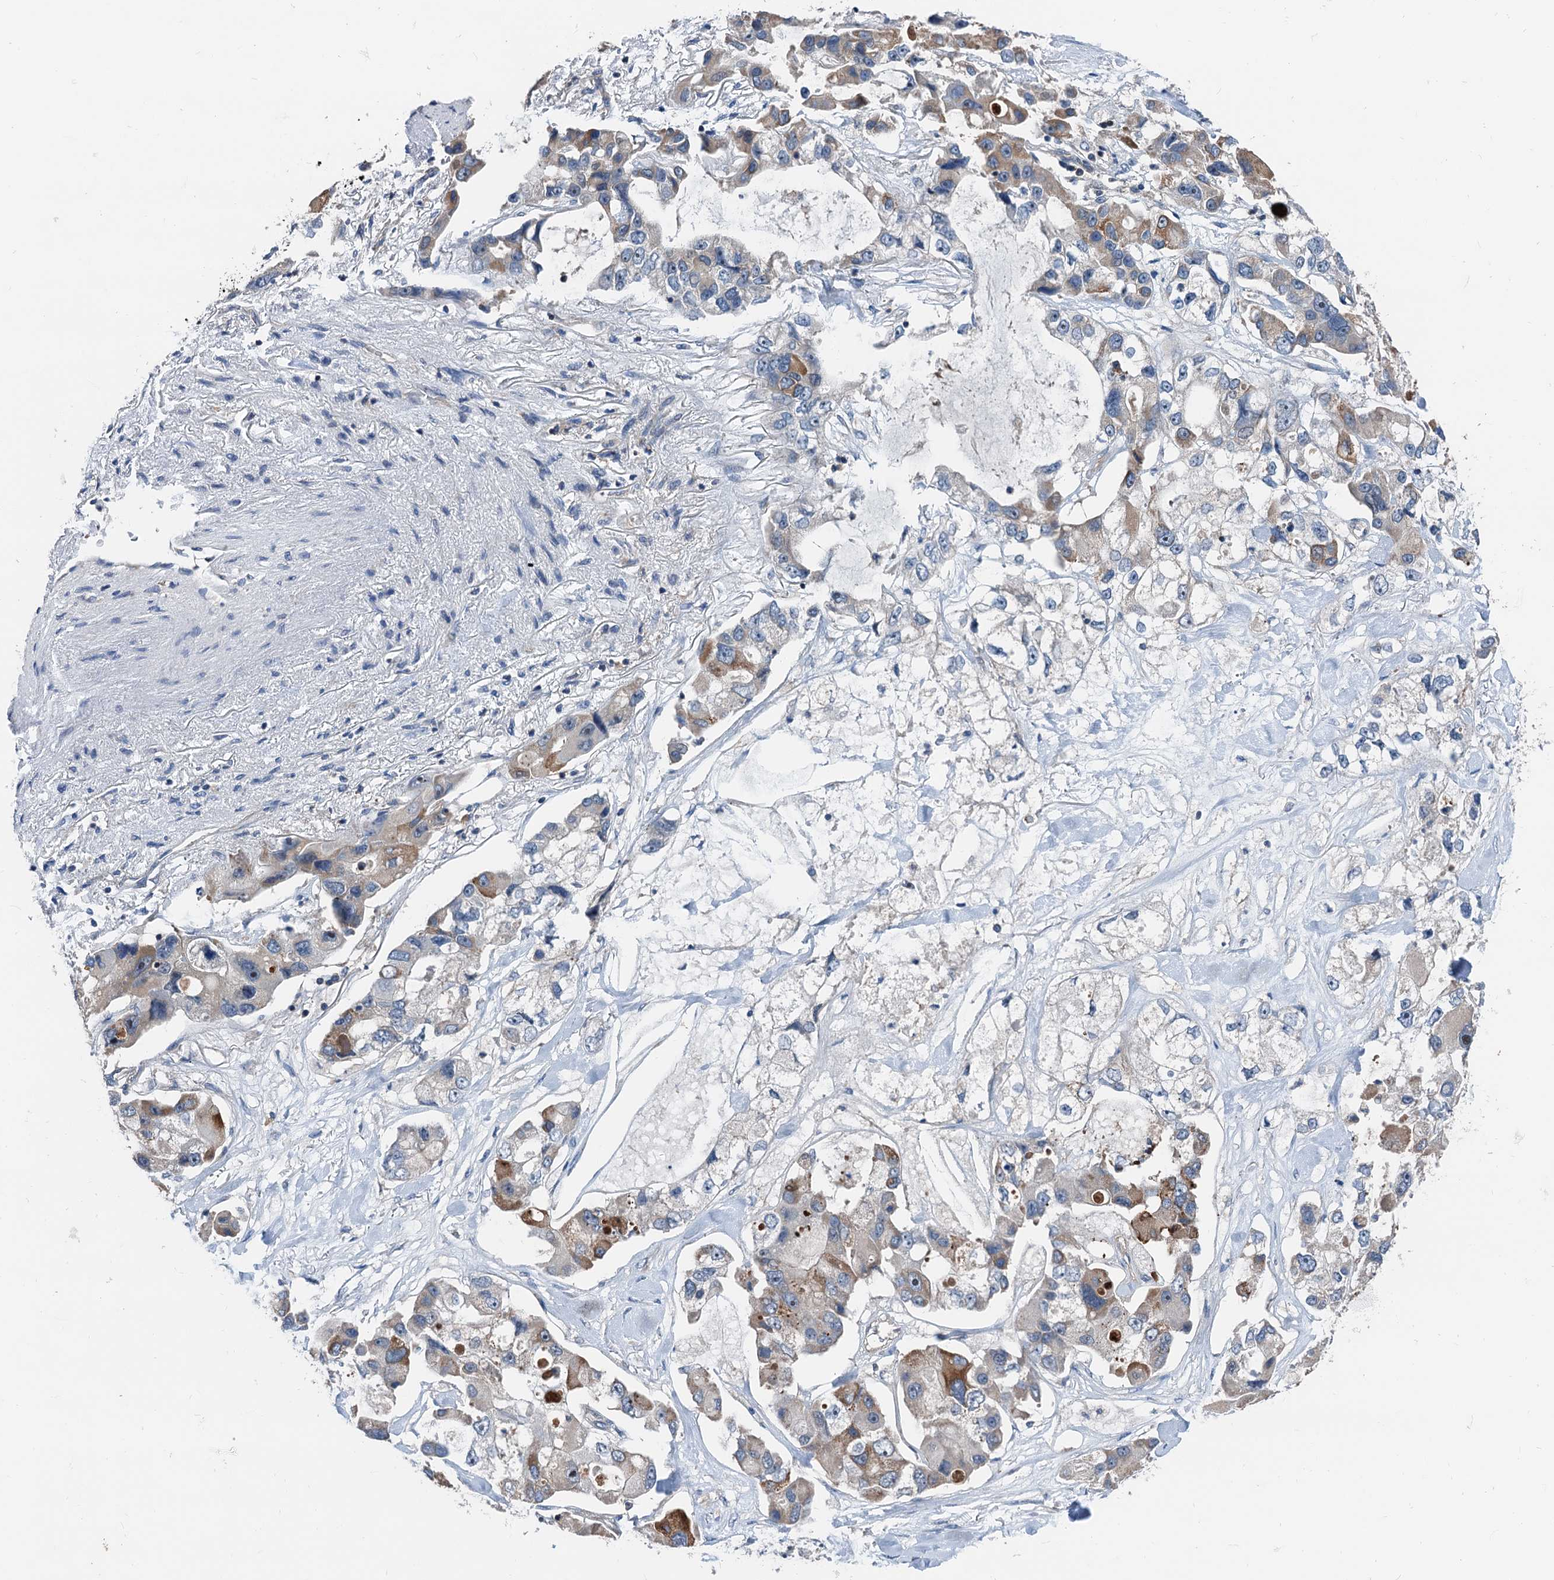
{"staining": {"intensity": "moderate", "quantity": "<25%", "location": "cytoplasmic/membranous"}, "tissue": "lung cancer", "cell_type": "Tumor cells", "image_type": "cancer", "snomed": [{"axis": "morphology", "description": "Adenocarcinoma, NOS"}, {"axis": "topography", "description": "Lung"}], "caption": "Tumor cells demonstrate low levels of moderate cytoplasmic/membranous staining in approximately <25% of cells in human adenocarcinoma (lung).", "gene": "ANKRD26", "patient": {"sex": "female", "age": 54}}